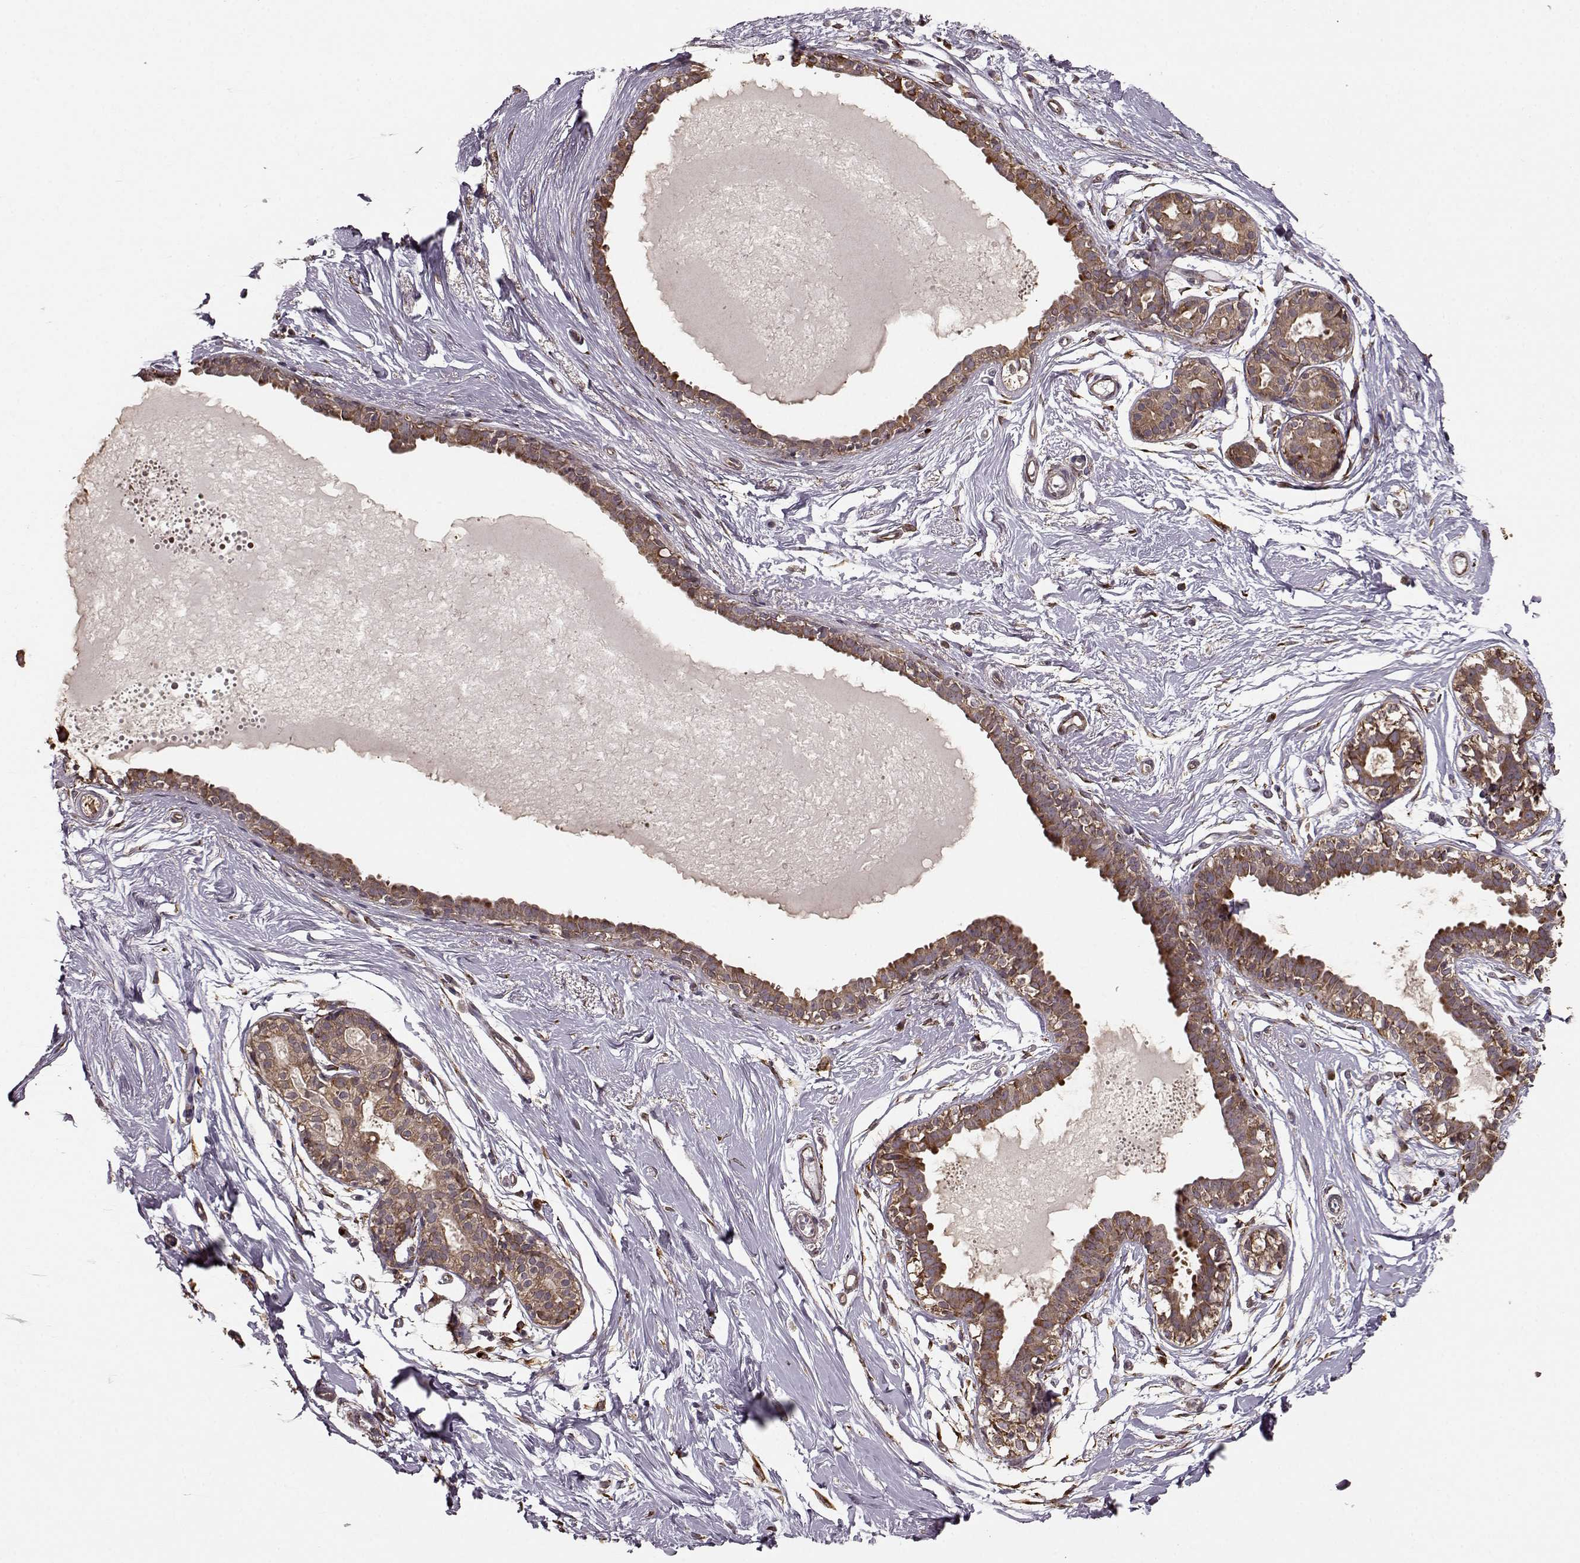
{"staining": {"intensity": "moderate", "quantity": ">75%", "location": "cytoplasmic/membranous"}, "tissue": "breast", "cell_type": "Adipocytes", "image_type": "normal", "snomed": [{"axis": "morphology", "description": "Normal tissue, NOS"}, {"axis": "topography", "description": "Breast"}], "caption": "The image shows a brown stain indicating the presence of a protein in the cytoplasmic/membranous of adipocytes in breast. (brown staining indicates protein expression, while blue staining denotes nuclei).", "gene": "YIPF5", "patient": {"sex": "female", "age": 49}}